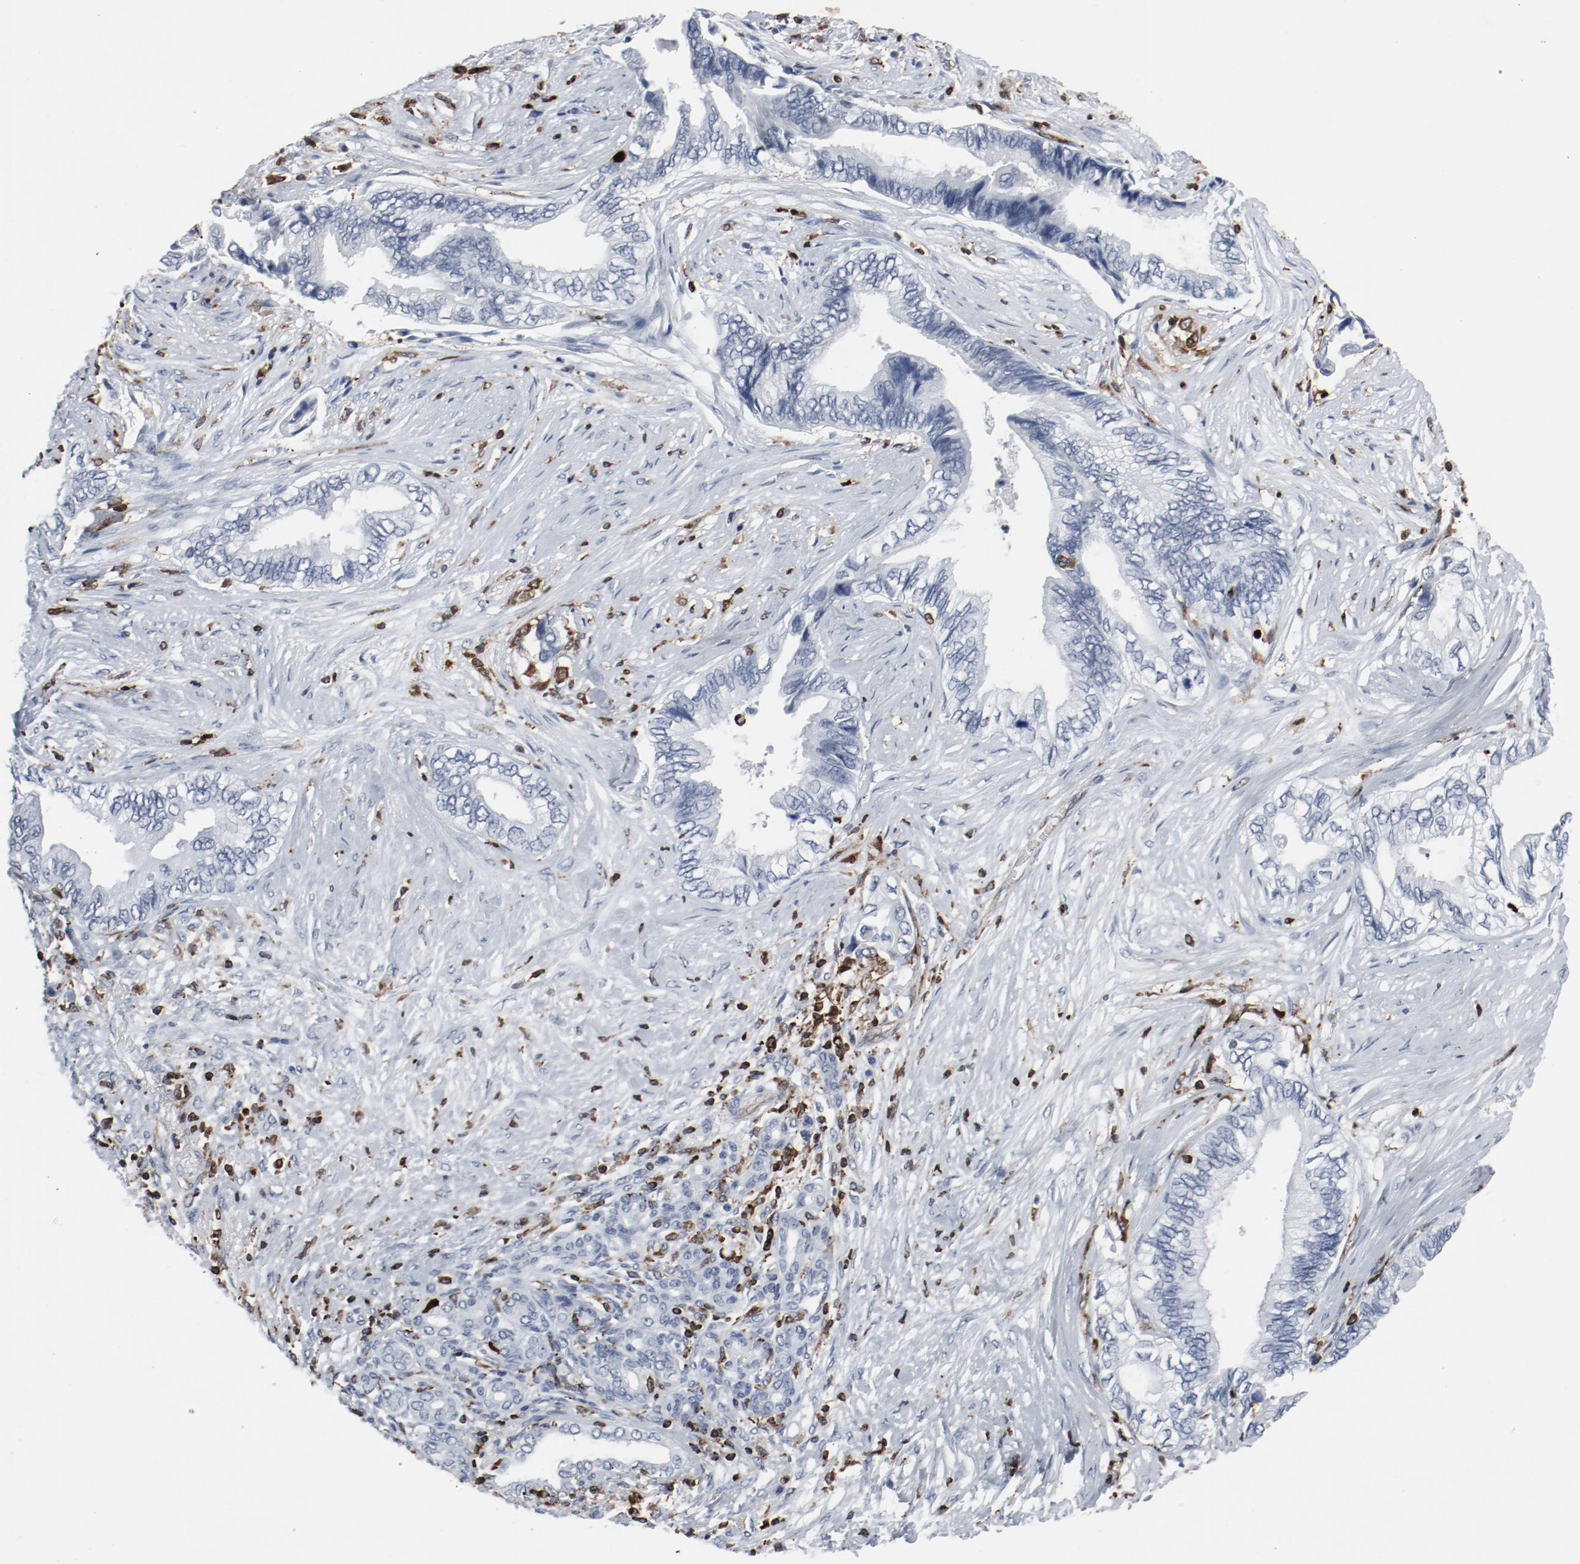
{"staining": {"intensity": "negative", "quantity": "none", "location": "none"}, "tissue": "pancreatic cancer", "cell_type": "Tumor cells", "image_type": "cancer", "snomed": [{"axis": "morphology", "description": "Adenocarcinoma, NOS"}, {"axis": "topography", "description": "Pancreas"}], "caption": "Human adenocarcinoma (pancreatic) stained for a protein using immunohistochemistry (IHC) exhibits no expression in tumor cells.", "gene": "LCP2", "patient": {"sex": "female", "age": 66}}